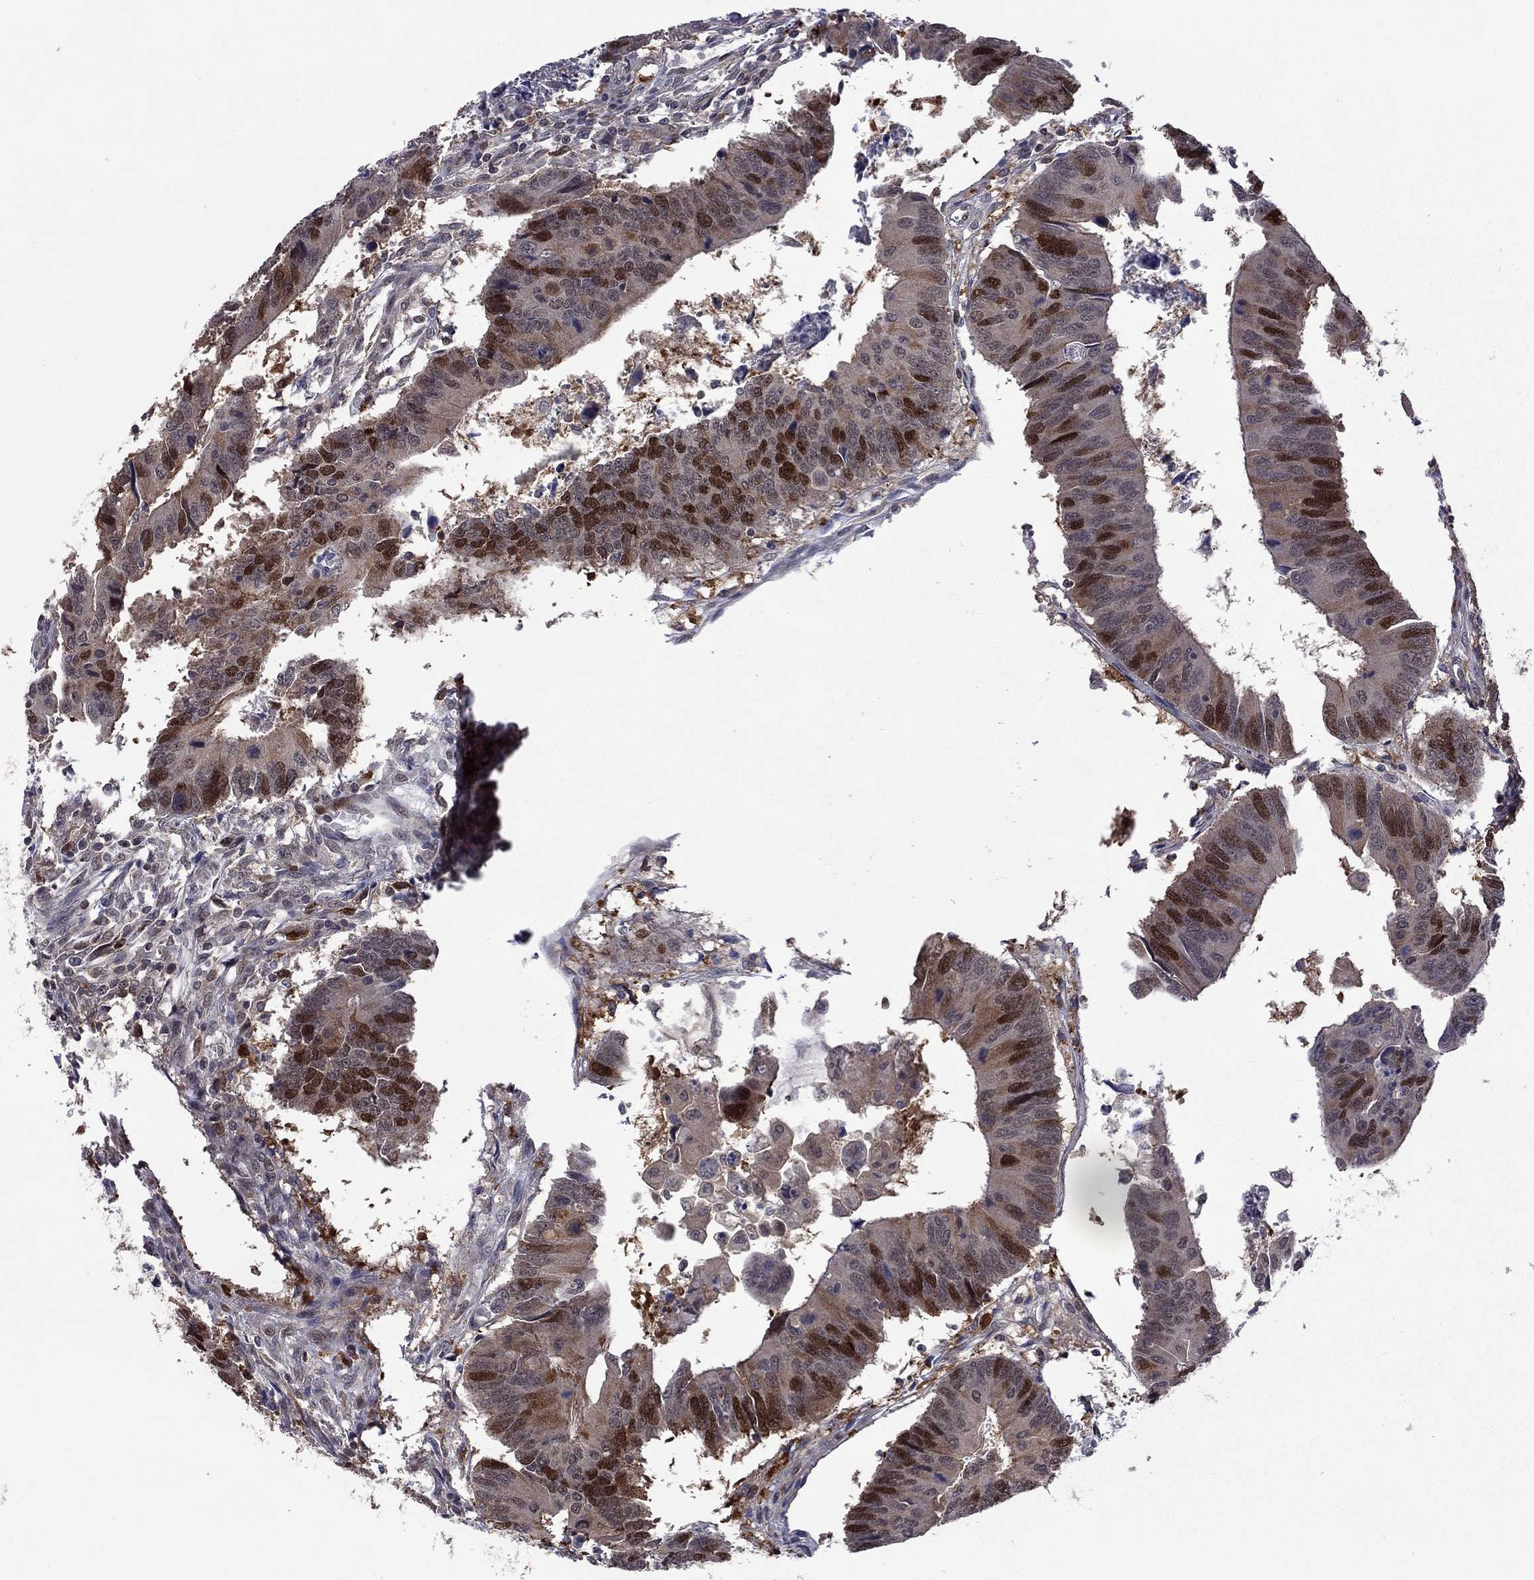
{"staining": {"intensity": "strong", "quantity": "<25%", "location": "nuclear"}, "tissue": "colorectal cancer", "cell_type": "Tumor cells", "image_type": "cancer", "snomed": [{"axis": "morphology", "description": "Adenocarcinoma, NOS"}, {"axis": "topography", "description": "Rectum"}], "caption": "DAB immunohistochemical staining of human colorectal cancer (adenocarcinoma) reveals strong nuclear protein positivity in about <25% of tumor cells.", "gene": "GPAA1", "patient": {"sex": "male", "age": 67}}